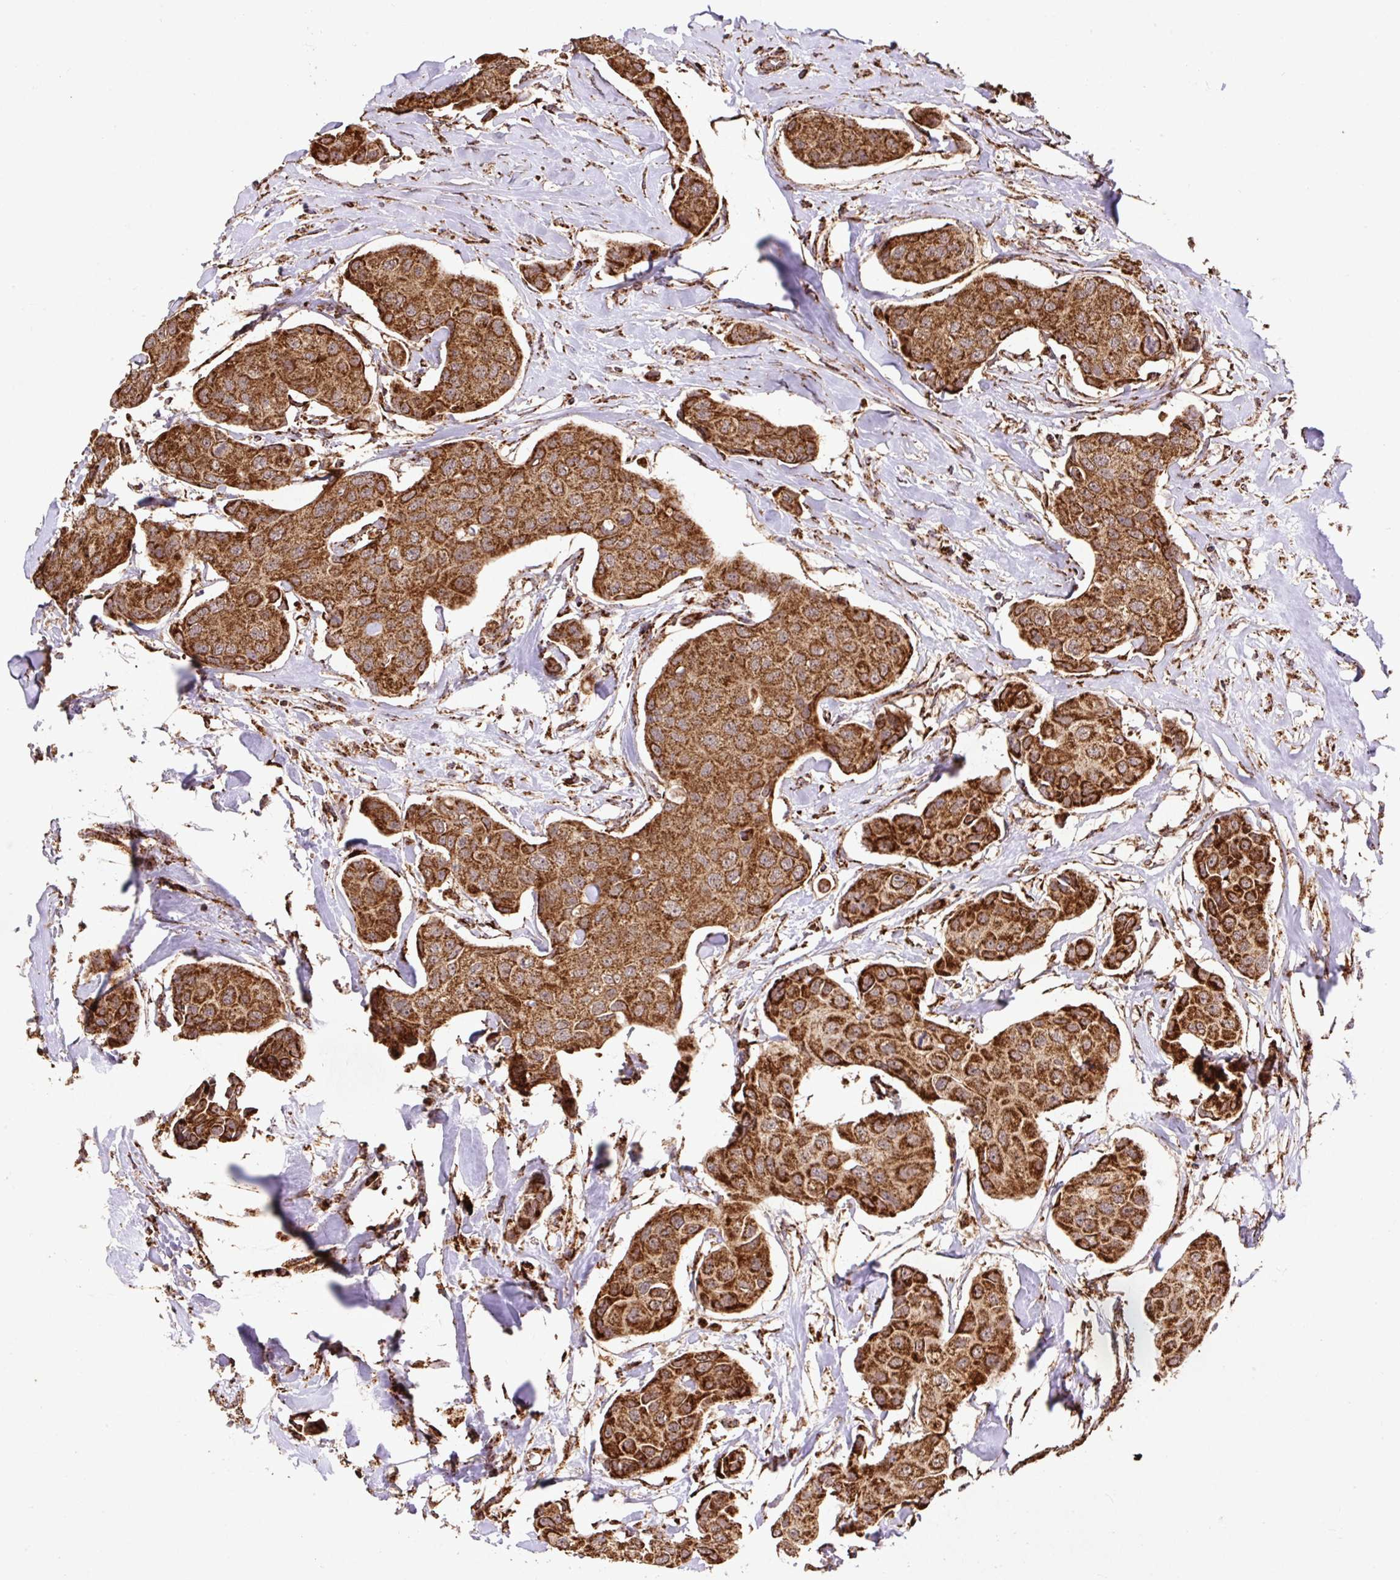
{"staining": {"intensity": "strong", "quantity": ">75%", "location": "cytoplasmic/membranous"}, "tissue": "breast cancer", "cell_type": "Tumor cells", "image_type": "cancer", "snomed": [{"axis": "morphology", "description": "Duct carcinoma"}, {"axis": "topography", "description": "Breast"}, {"axis": "topography", "description": "Lymph node"}], "caption": "Immunohistochemistry (IHC) photomicrograph of neoplastic tissue: breast cancer (invasive ductal carcinoma) stained using immunohistochemistry (IHC) demonstrates high levels of strong protein expression localized specifically in the cytoplasmic/membranous of tumor cells, appearing as a cytoplasmic/membranous brown color.", "gene": "ATP5F1A", "patient": {"sex": "female", "age": 80}}